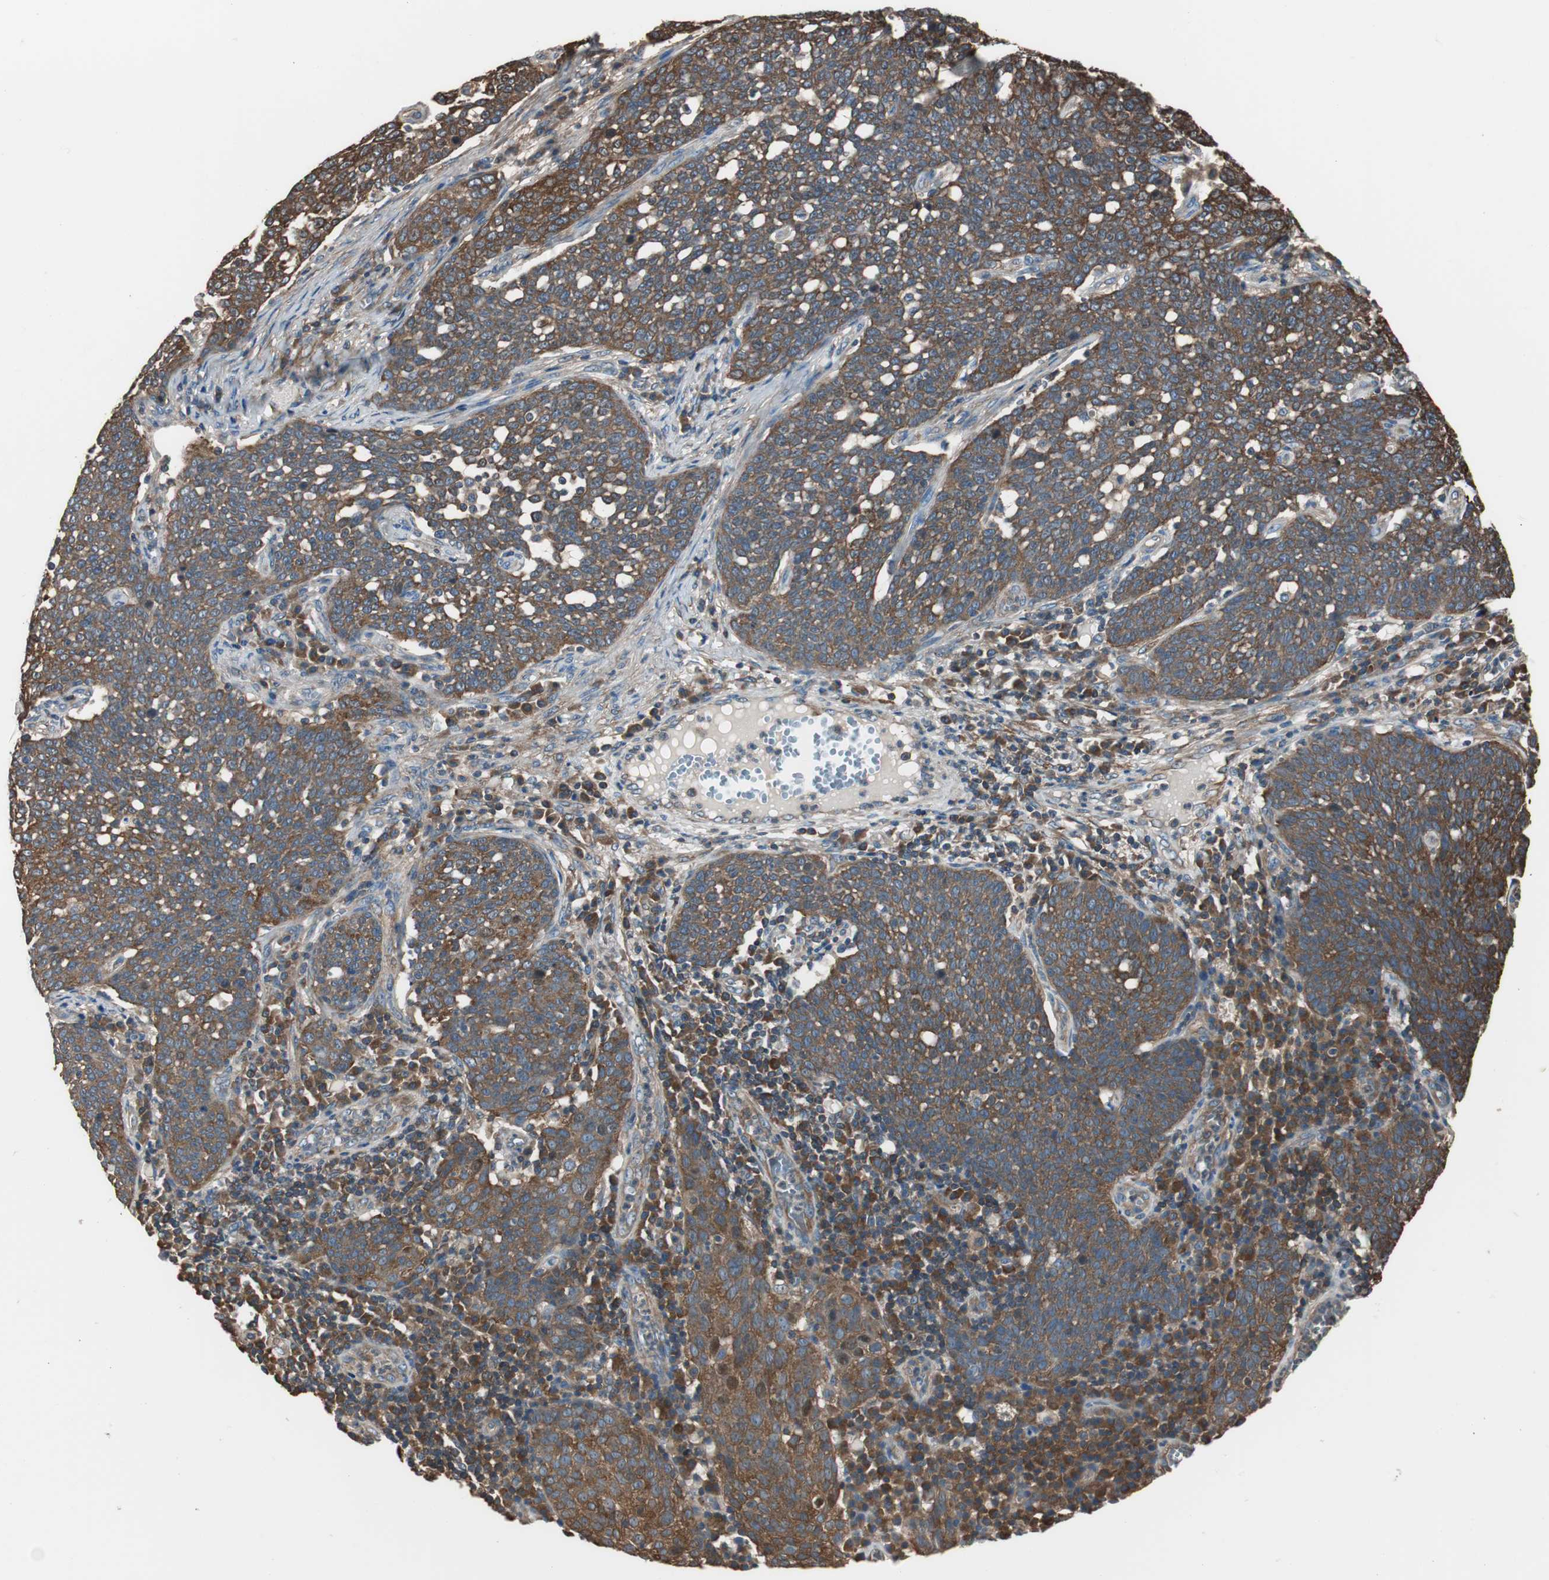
{"staining": {"intensity": "strong", "quantity": ">75%", "location": "cytoplasmic/membranous"}, "tissue": "cervical cancer", "cell_type": "Tumor cells", "image_type": "cancer", "snomed": [{"axis": "morphology", "description": "Squamous cell carcinoma, NOS"}, {"axis": "topography", "description": "Cervix"}], "caption": "This micrograph exhibits squamous cell carcinoma (cervical) stained with IHC to label a protein in brown. The cytoplasmic/membranous of tumor cells show strong positivity for the protein. Nuclei are counter-stained blue.", "gene": "CAPNS1", "patient": {"sex": "female", "age": 34}}